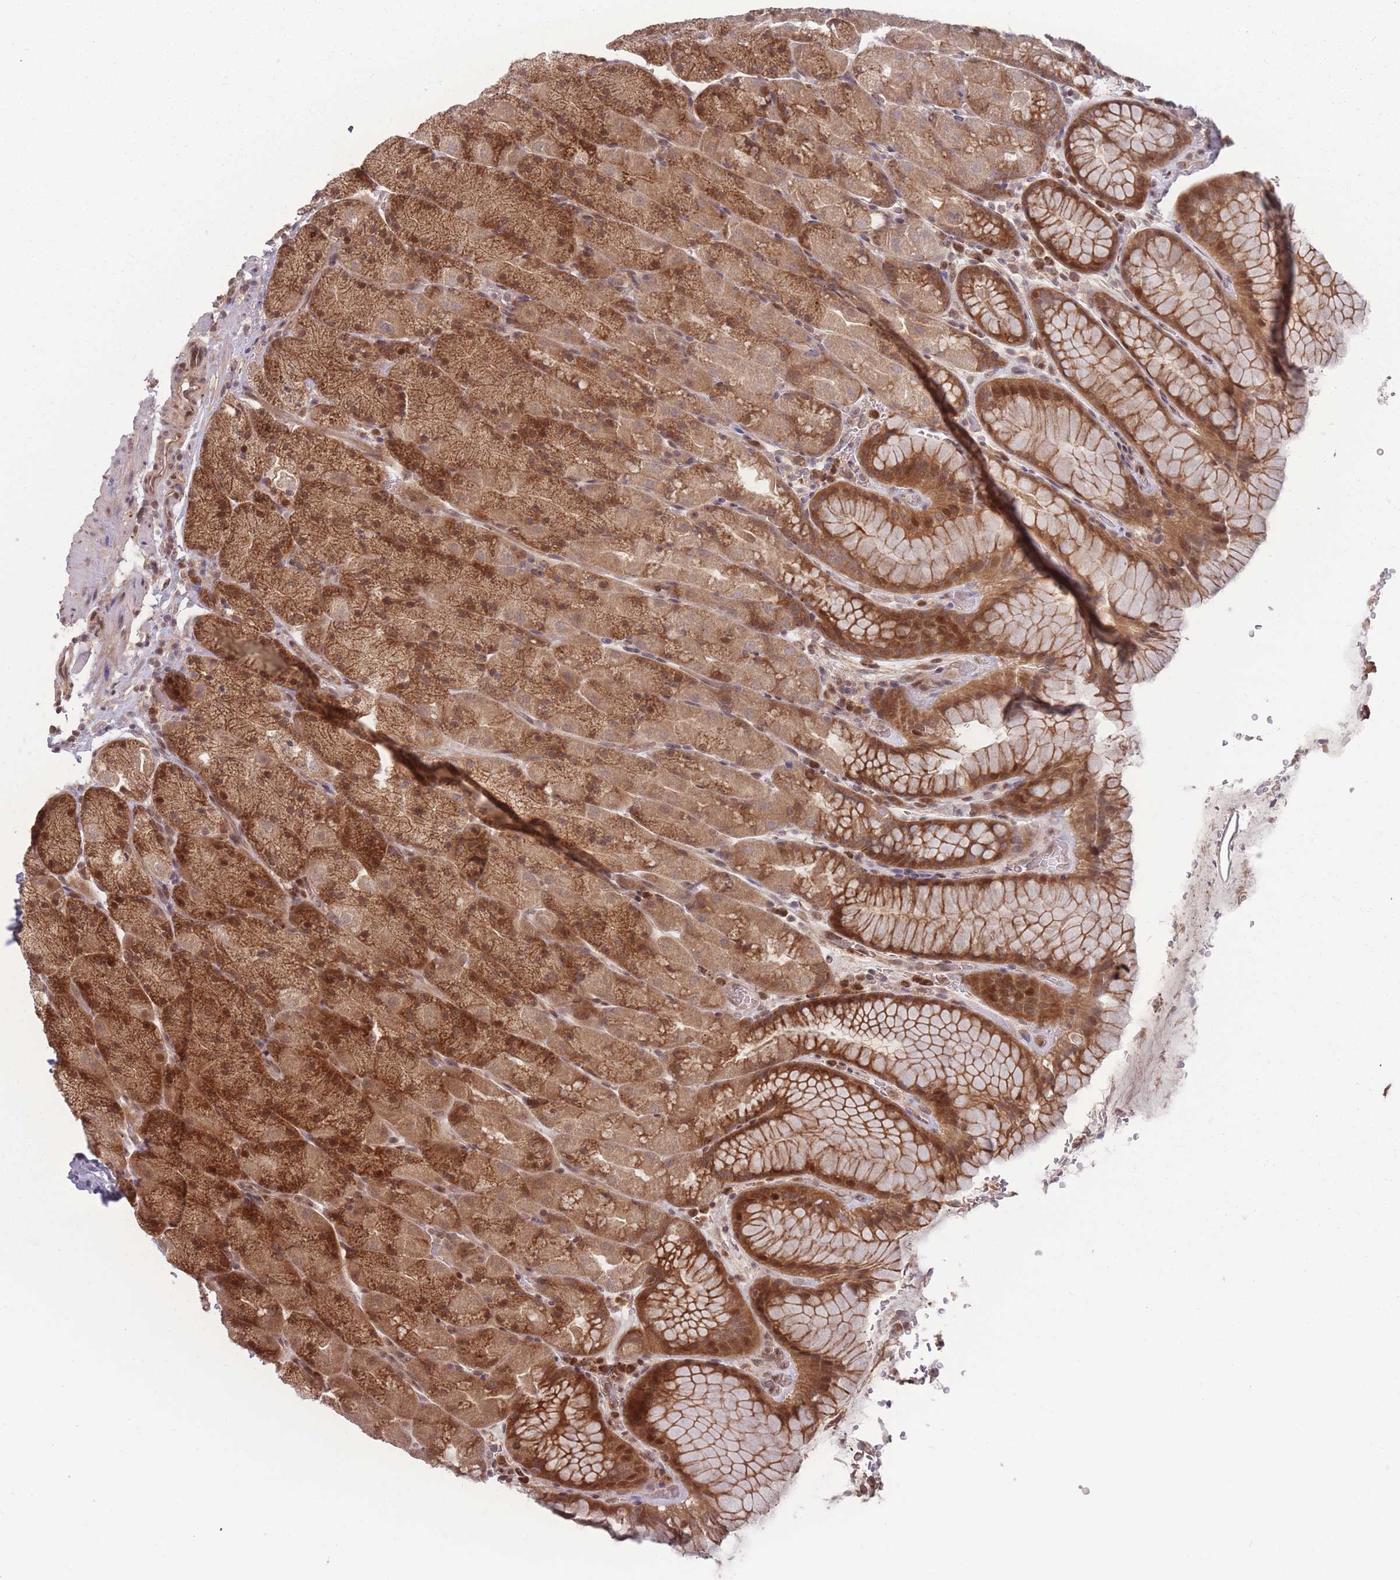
{"staining": {"intensity": "strong", "quantity": ">75%", "location": "cytoplasmic/membranous,nuclear"}, "tissue": "stomach", "cell_type": "Glandular cells", "image_type": "normal", "snomed": [{"axis": "morphology", "description": "Normal tissue, NOS"}, {"axis": "topography", "description": "Stomach, upper"}, {"axis": "topography", "description": "Stomach, lower"}], "caption": "The photomicrograph exhibits staining of benign stomach, revealing strong cytoplasmic/membranous,nuclear protein staining (brown color) within glandular cells. The staining was performed using DAB, with brown indicating positive protein expression. Nuclei are stained blue with hematoxylin.", "gene": "RPS18", "patient": {"sex": "male", "age": 67}}